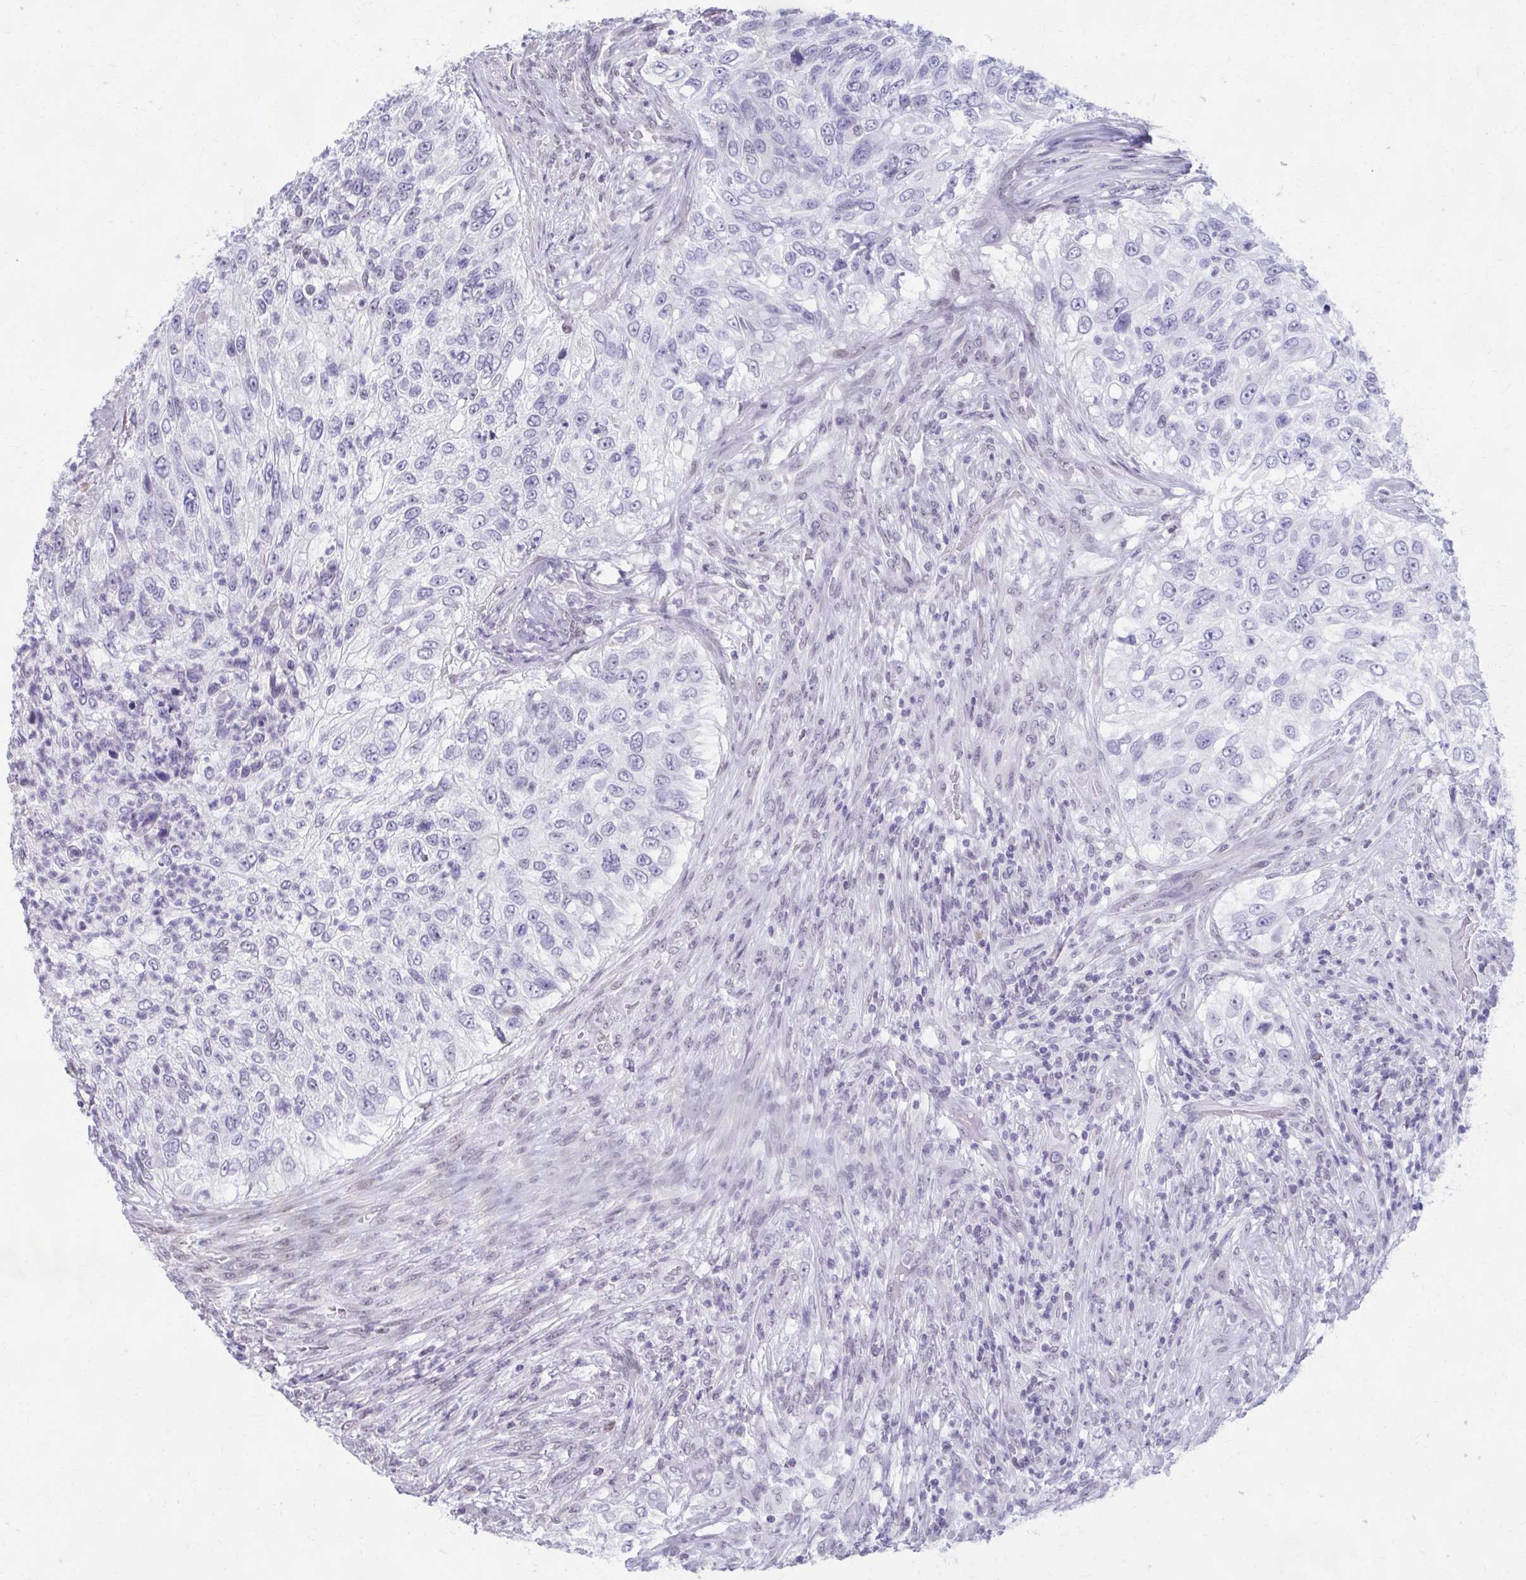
{"staining": {"intensity": "negative", "quantity": "none", "location": "none"}, "tissue": "urothelial cancer", "cell_type": "Tumor cells", "image_type": "cancer", "snomed": [{"axis": "morphology", "description": "Urothelial carcinoma, High grade"}, {"axis": "topography", "description": "Urinary bladder"}], "caption": "DAB (3,3'-diaminobenzidine) immunohistochemical staining of human urothelial cancer shows no significant staining in tumor cells. The staining was performed using DAB (3,3'-diaminobenzidine) to visualize the protein expression in brown, while the nuclei were stained in blue with hematoxylin (Magnification: 20x).", "gene": "PROSER1", "patient": {"sex": "female", "age": 60}}